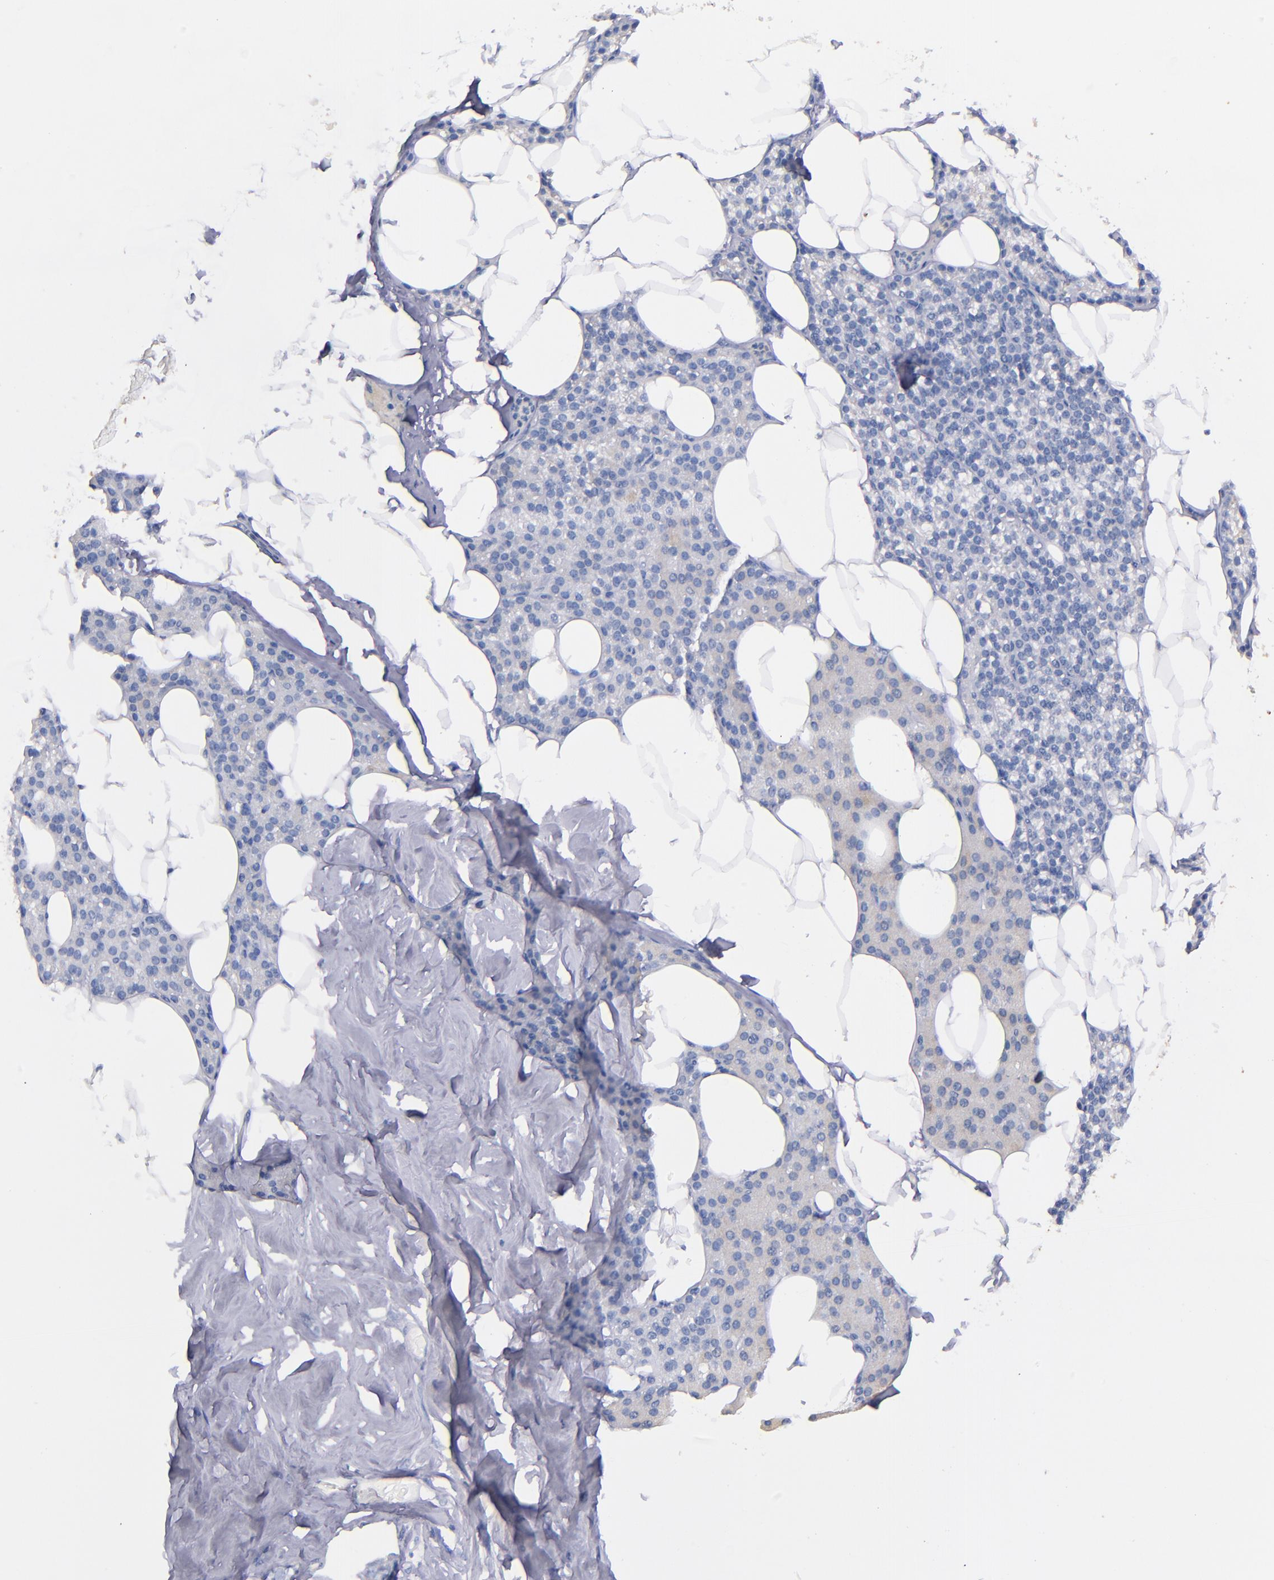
{"staining": {"intensity": "negative", "quantity": "none", "location": "none"}, "tissue": "skeletal muscle", "cell_type": "Myocytes", "image_type": "normal", "snomed": [{"axis": "morphology", "description": "Normal tissue, NOS"}, {"axis": "topography", "description": "Skeletal muscle"}, {"axis": "topography", "description": "Parathyroid gland"}], "caption": "Immunohistochemistry image of unremarkable skeletal muscle: skeletal muscle stained with DAB (3,3'-diaminobenzidine) exhibits no significant protein staining in myocytes. (DAB (3,3'-diaminobenzidine) IHC with hematoxylin counter stain).", "gene": "CNTNAP2", "patient": {"sex": "female", "age": 37}}